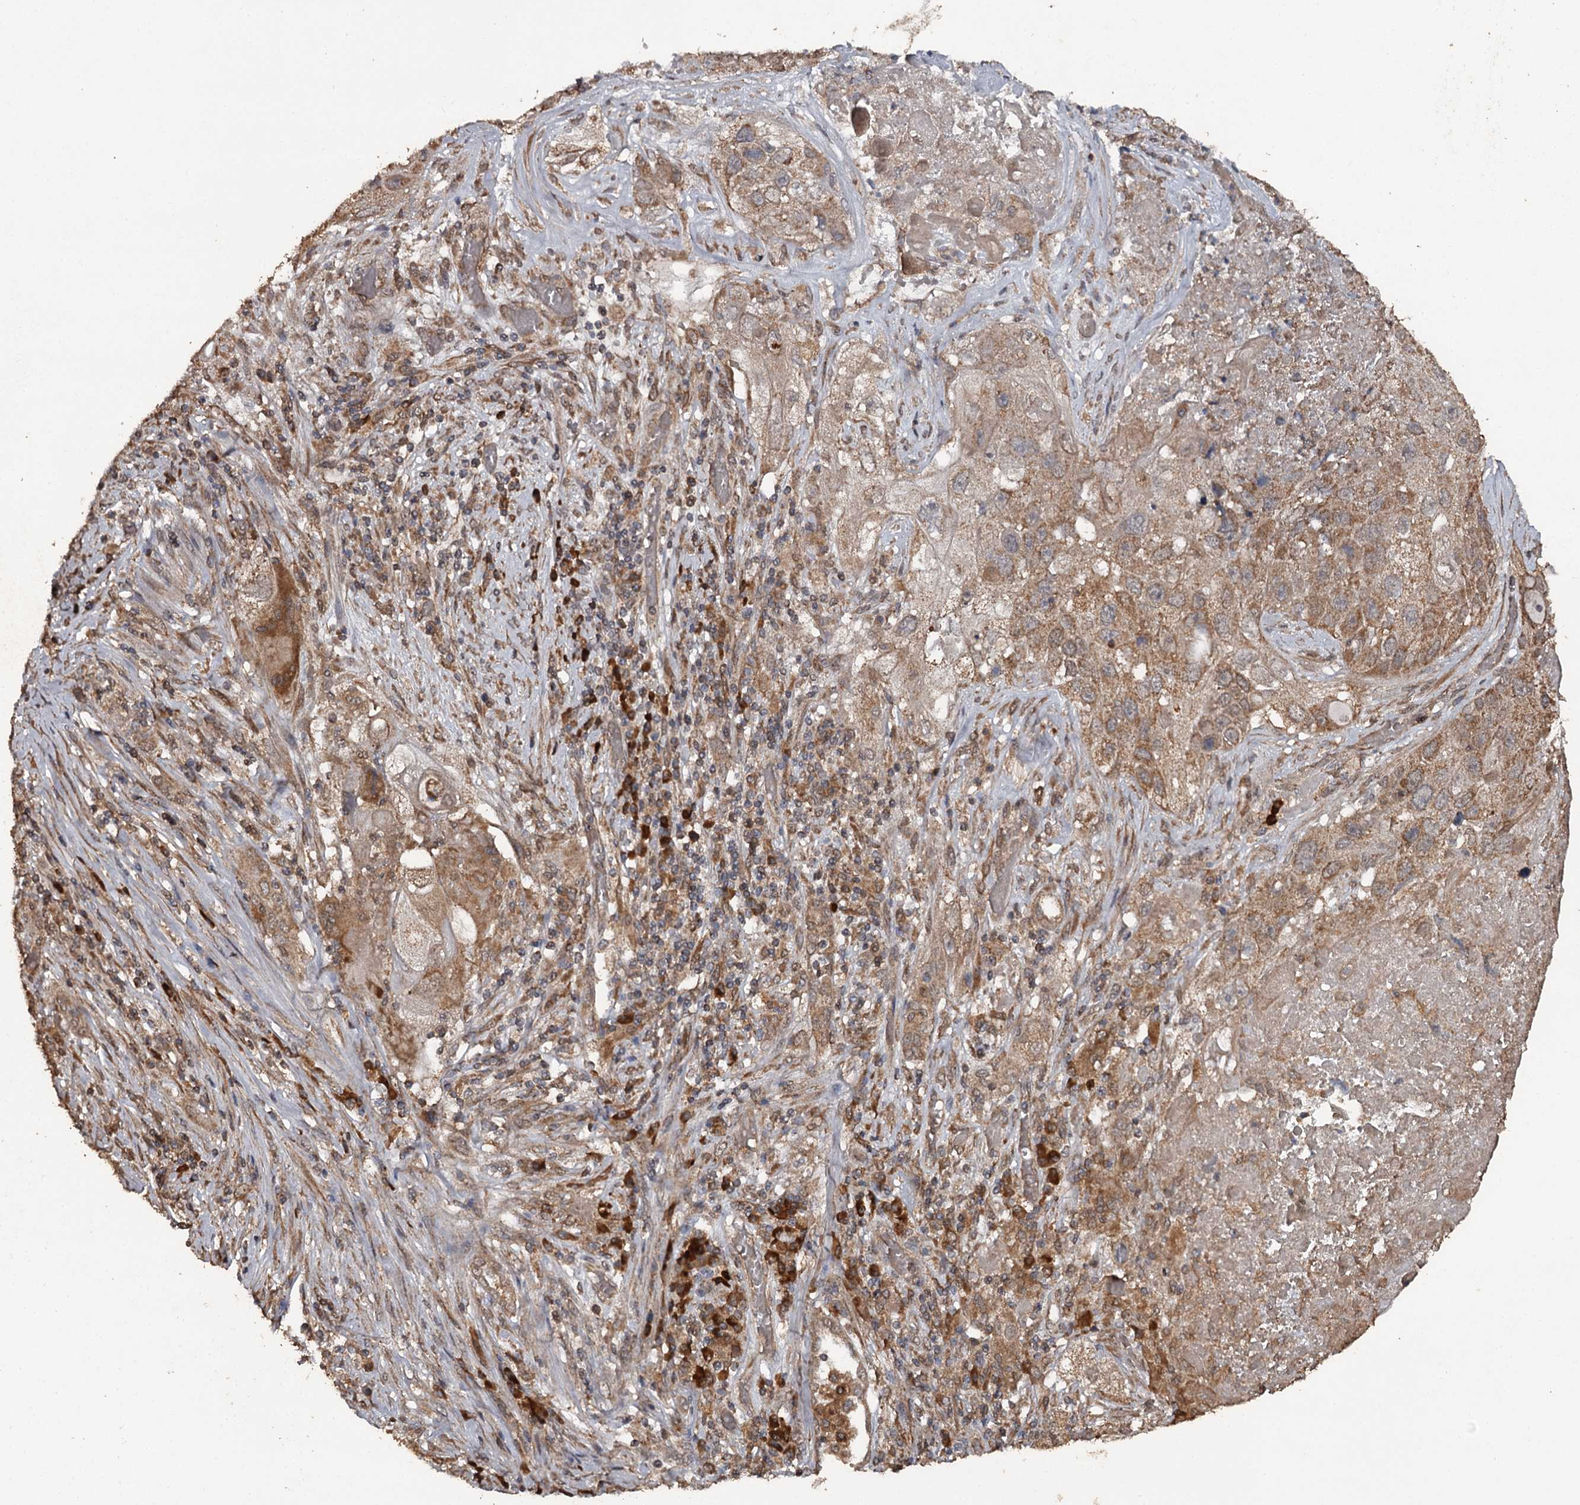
{"staining": {"intensity": "moderate", "quantity": ">75%", "location": "cytoplasmic/membranous"}, "tissue": "lung cancer", "cell_type": "Tumor cells", "image_type": "cancer", "snomed": [{"axis": "morphology", "description": "Squamous cell carcinoma, NOS"}, {"axis": "topography", "description": "Lung"}], "caption": "Immunohistochemistry (IHC) of human lung cancer shows medium levels of moderate cytoplasmic/membranous staining in approximately >75% of tumor cells.", "gene": "WIPI1", "patient": {"sex": "male", "age": 61}}